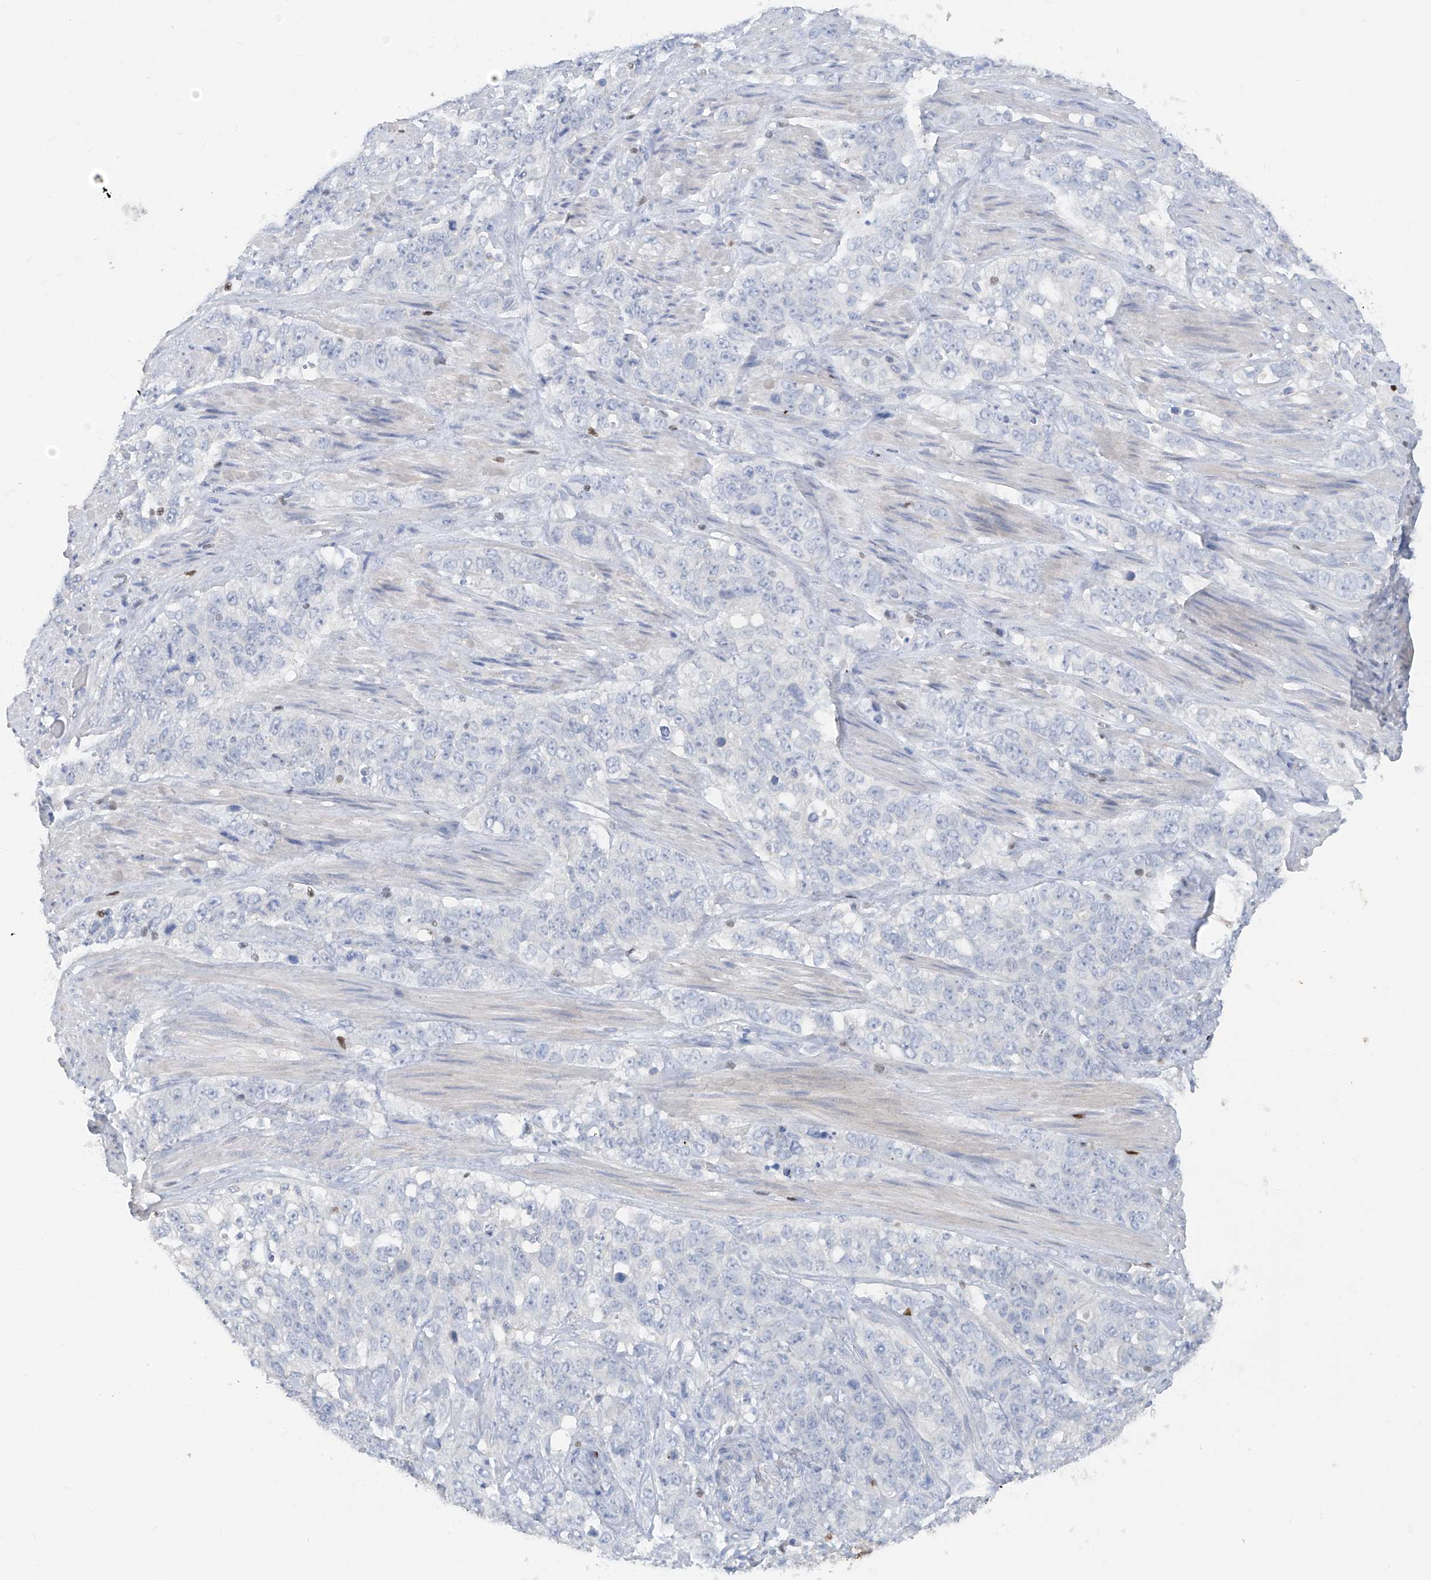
{"staining": {"intensity": "negative", "quantity": "none", "location": "none"}, "tissue": "stomach cancer", "cell_type": "Tumor cells", "image_type": "cancer", "snomed": [{"axis": "morphology", "description": "Adenocarcinoma, NOS"}, {"axis": "topography", "description": "Stomach"}], "caption": "DAB immunohistochemical staining of human adenocarcinoma (stomach) shows no significant positivity in tumor cells.", "gene": "TBX21", "patient": {"sex": "male", "age": 48}}